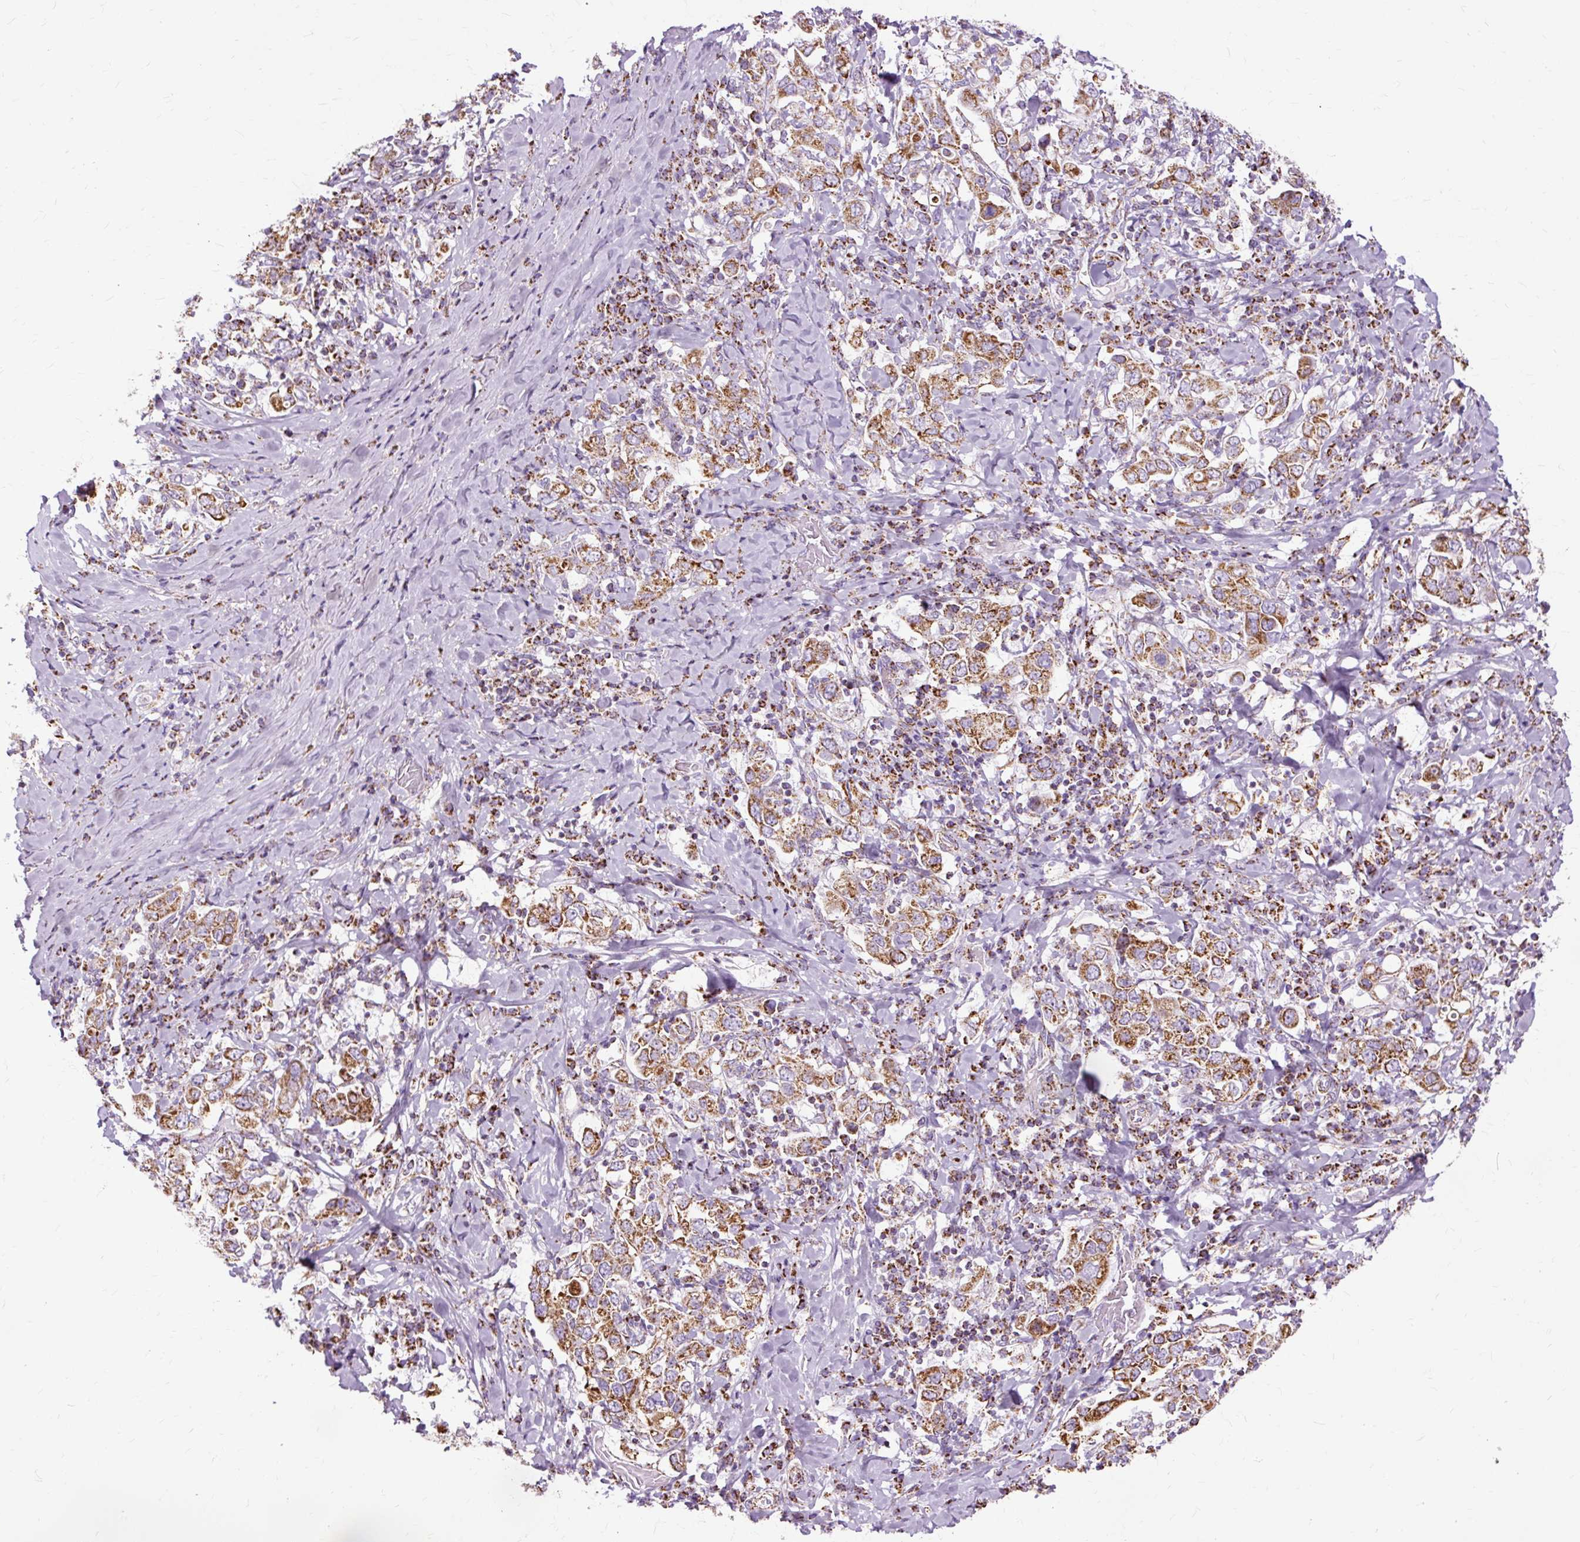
{"staining": {"intensity": "strong", "quantity": ">75%", "location": "cytoplasmic/membranous"}, "tissue": "stomach cancer", "cell_type": "Tumor cells", "image_type": "cancer", "snomed": [{"axis": "morphology", "description": "Adenocarcinoma, NOS"}, {"axis": "topography", "description": "Stomach, upper"}], "caption": "The histopathology image shows immunohistochemical staining of stomach cancer (adenocarcinoma). There is strong cytoplasmic/membranous positivity is seen in approximately >75% of tumor cells. (DAB IHC with brightfield microscopy, high magnification).", "gene": "DLAT", "patient": {"sex": "male", "age": 62}}